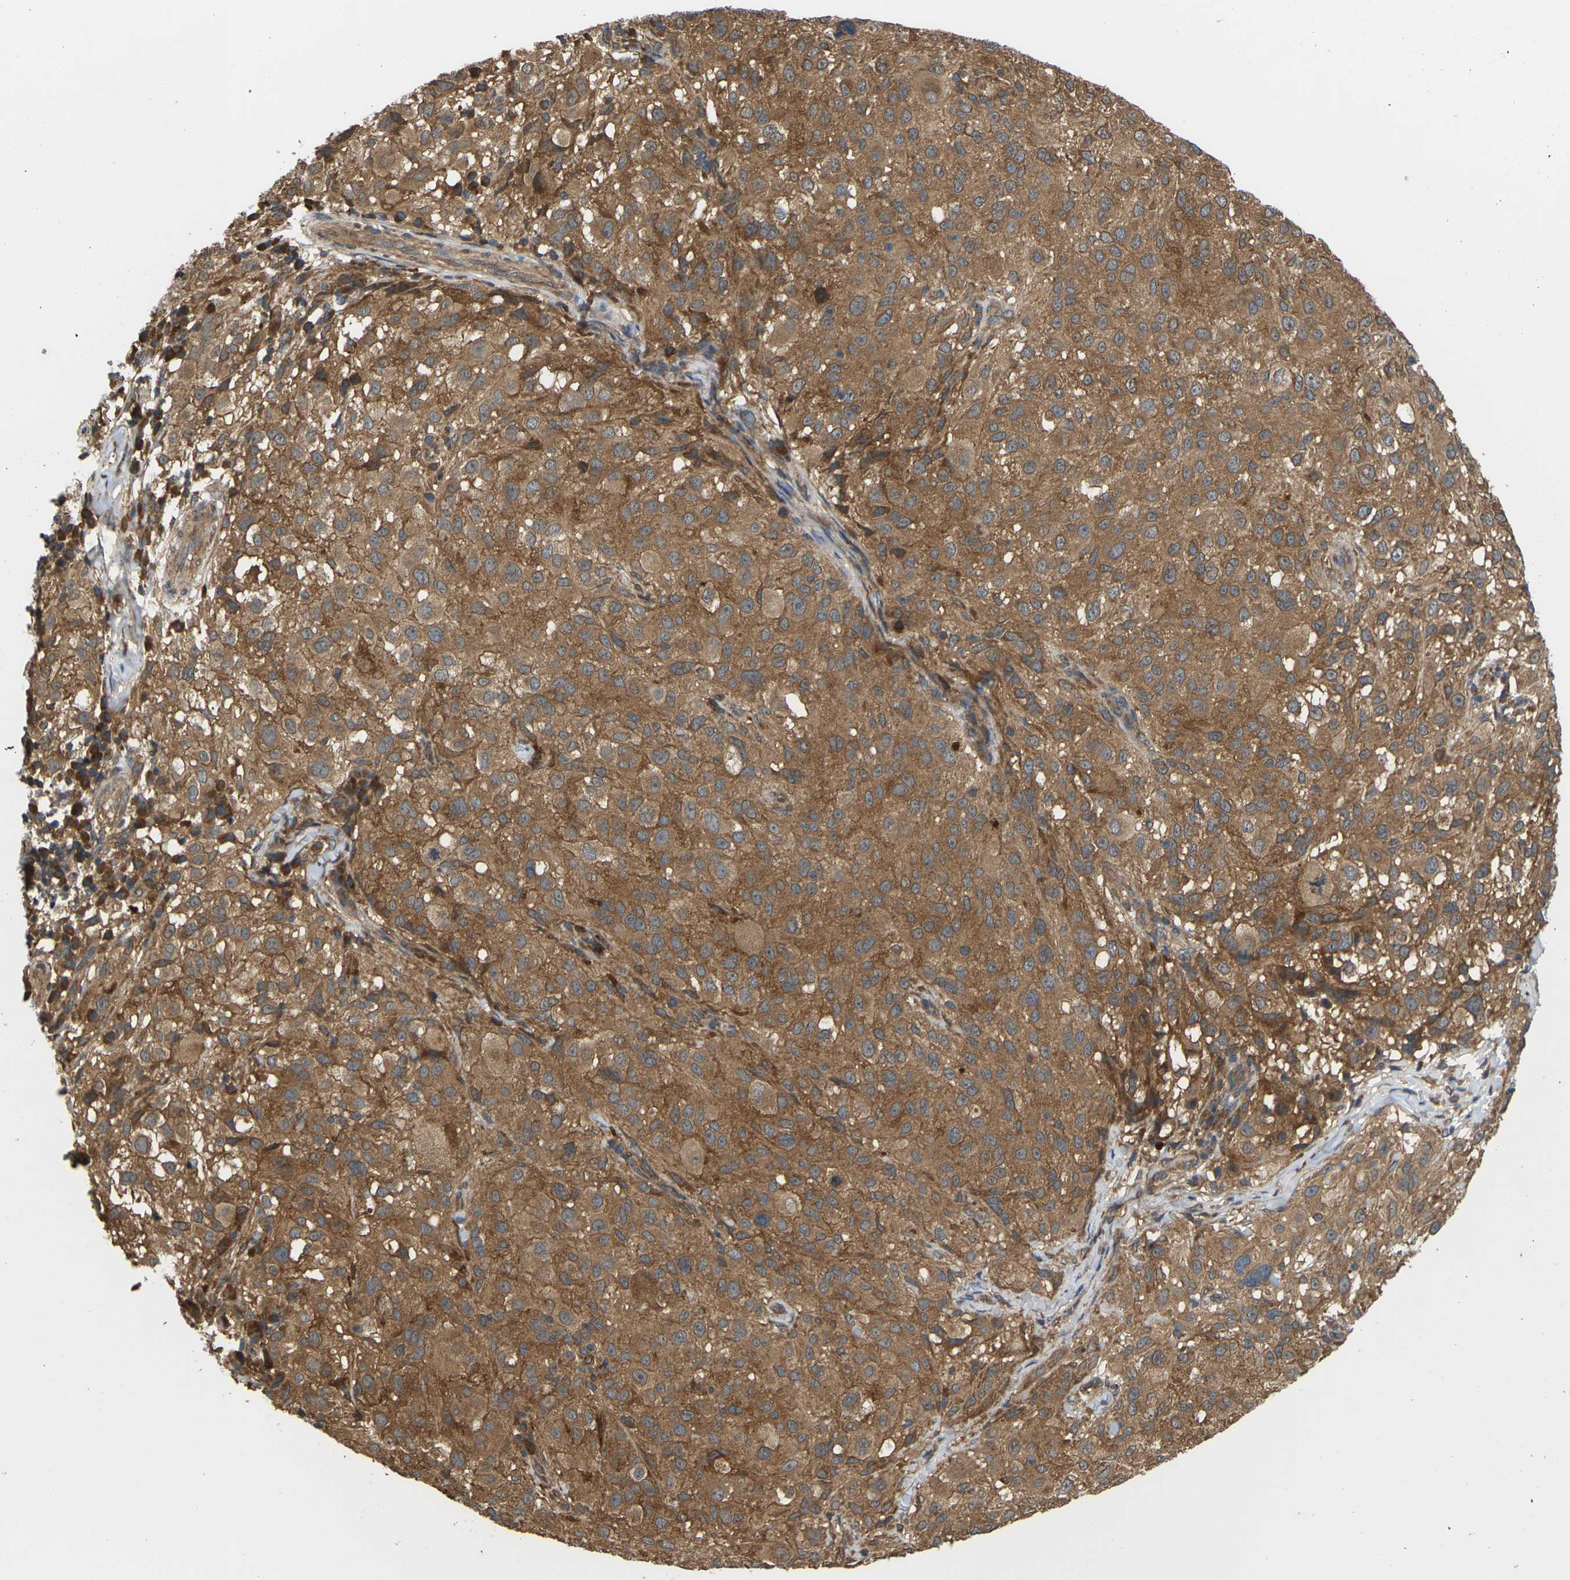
{"staining": {"intensity": "moderate", "quantity": ">75%", "location": "cytoplasmic/membranous"}, "tissue": "melanoma", "cell_type": "Tumor cells", "image_type": "cancer", "snomed": [{"axis": "morphology", "description": "Necrosis, NOS"}, {"axis": "morphology", "description": "Malignant melanoma, NOS"}, {"axis": "topography", "description": "Skin"}], "caption": "This is a histology image of immunohistochemistry staining of malignant melanoma, which shows moderate staining in the cytoplasmic/membranous of tumor cells.", "gene": "NRAS", "patient": {"sex": "female", "age": 87}}